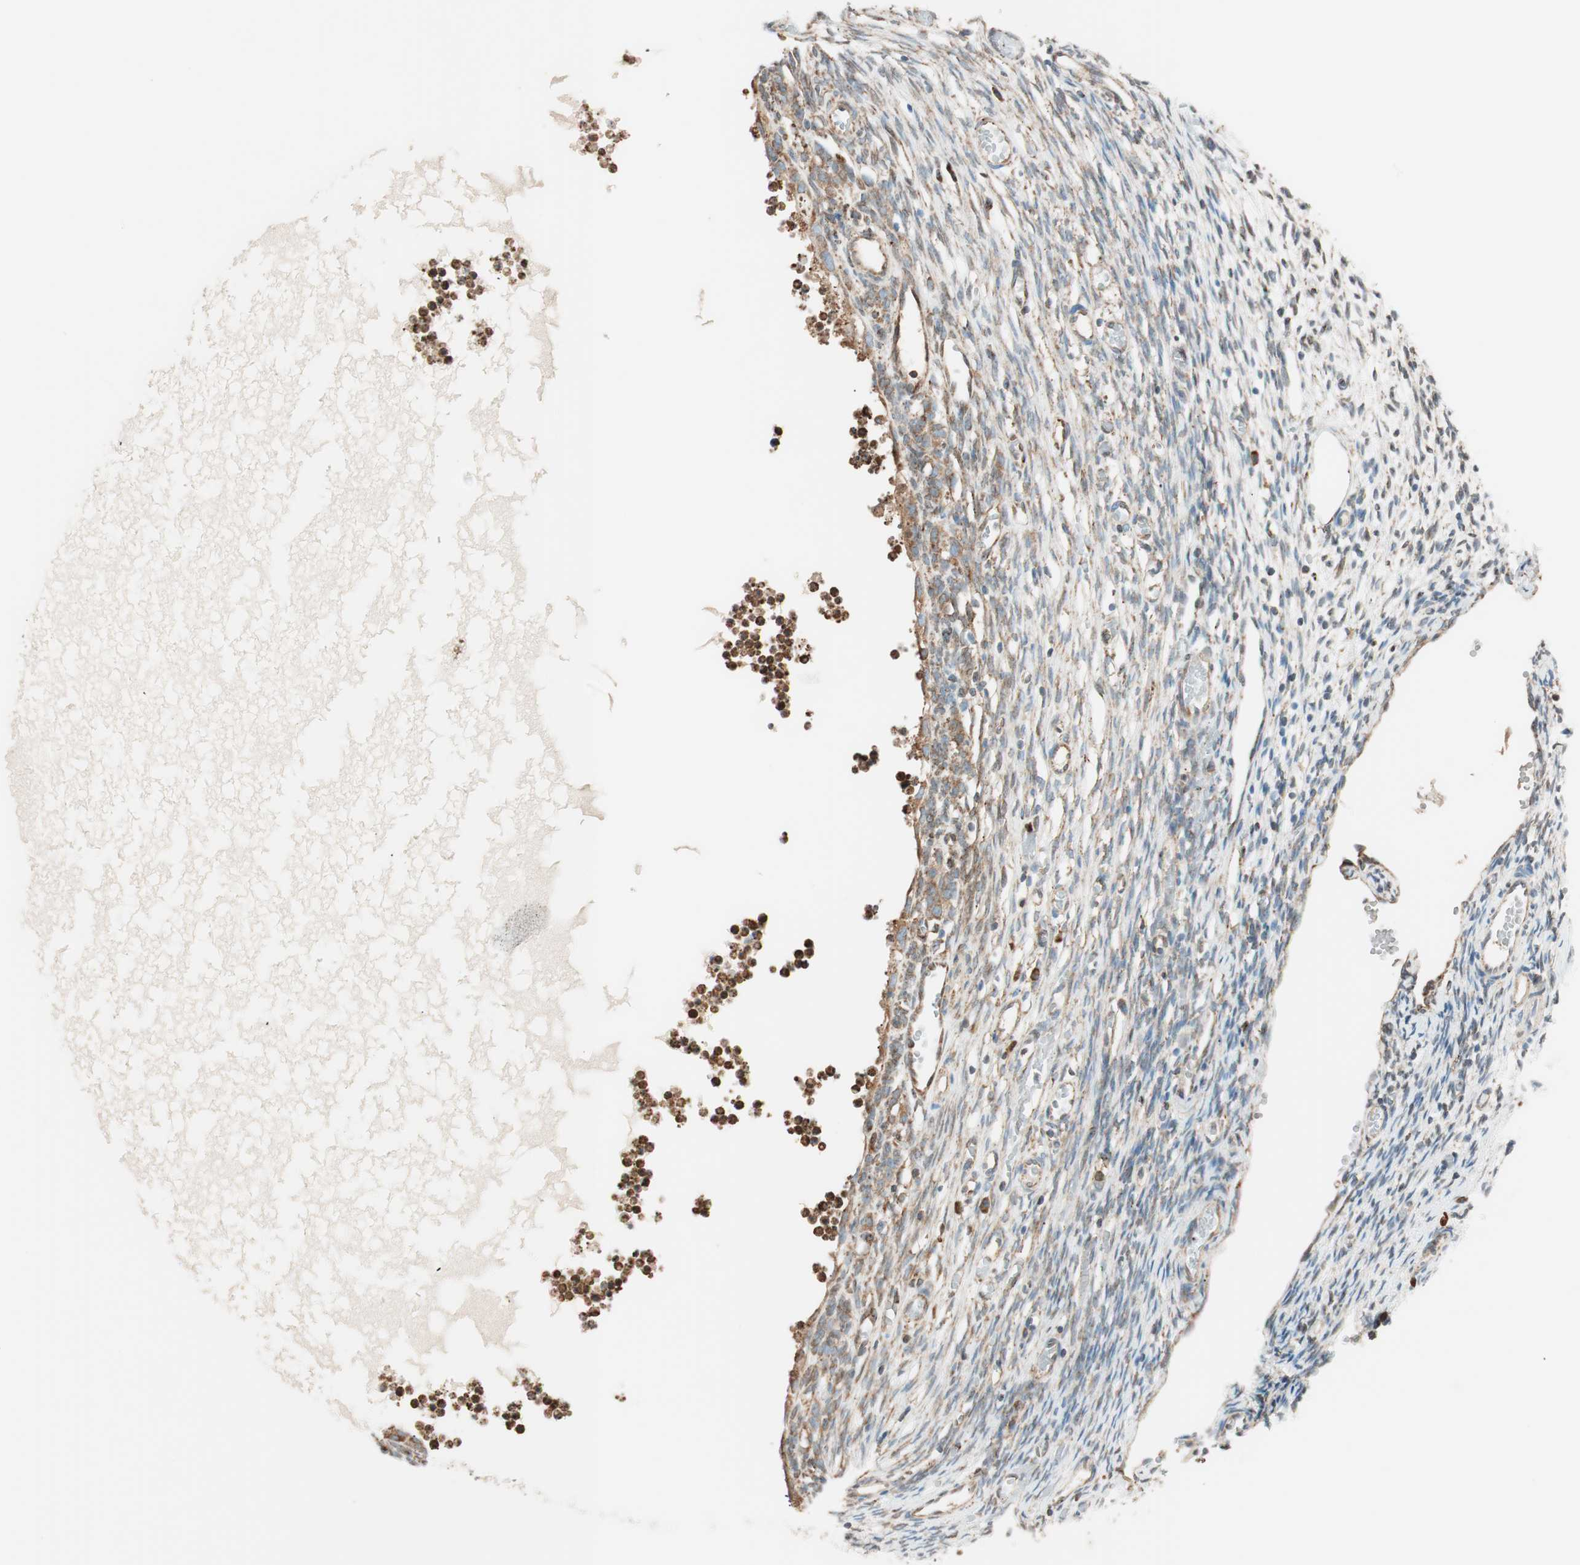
{"staining": {"intensity": "moderate", "quantity": ">75%", "location": "cytoplasmic/membranous"}, "tissue": "ovary", "cell_type": "Ovarian stroma cells", "image_type": "normal", "snomed": [{"axis": "morphology", "description": "Normal tissue, NOS"}, {"axis": "topography", "description": "Ovary"}], "caption": "Moderate cytoplasmic/membranous positivity for a protein is identified in about >75% of ovarian stroma cells of benign ovary using immunohistochemistry (IHC).", "gene": "PRKCSH", "patient": {"sex": "female", "age": 35}}